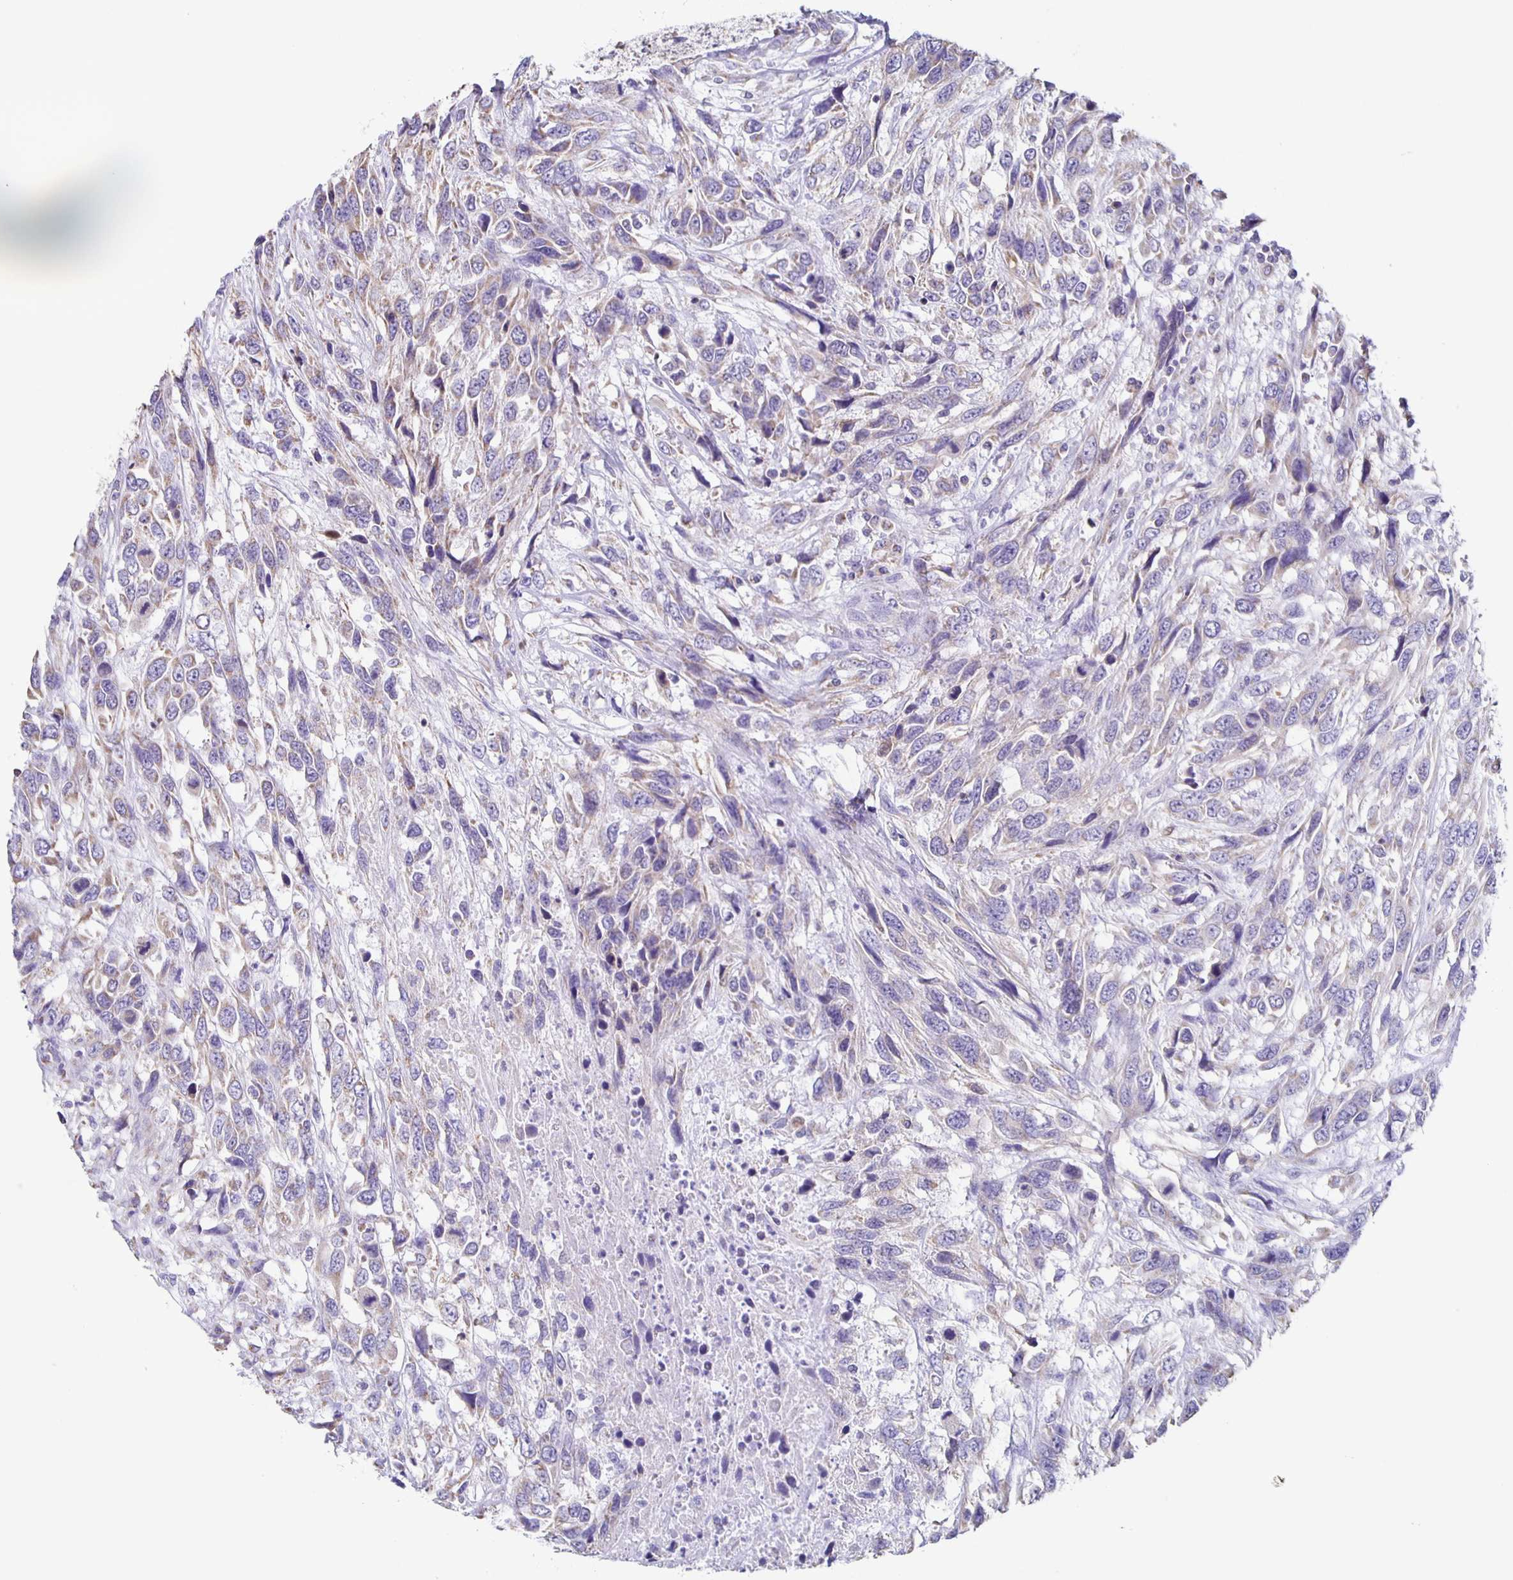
{"staining": {"intensity": "weak", "quantity": "25%-75%", "location": "cytoplasmic/membranous"}, "tissue": "urothelial cancer", "cell_type": "Tumor cells", "image_type": "cancer", "snomed": [{"axis": "morphology", "description": "Urothelial carcinoma, High grade"}, {"axis": "topography", "description": "Urinary bladder"}], "caption": "Weak cytoplasmic/membranous protein positivity is seen in approximately 25%-75% of tumor cells in urothelial cancer.", "gene": "TPPP", "patient": {"sex": "female", "age": 70}}